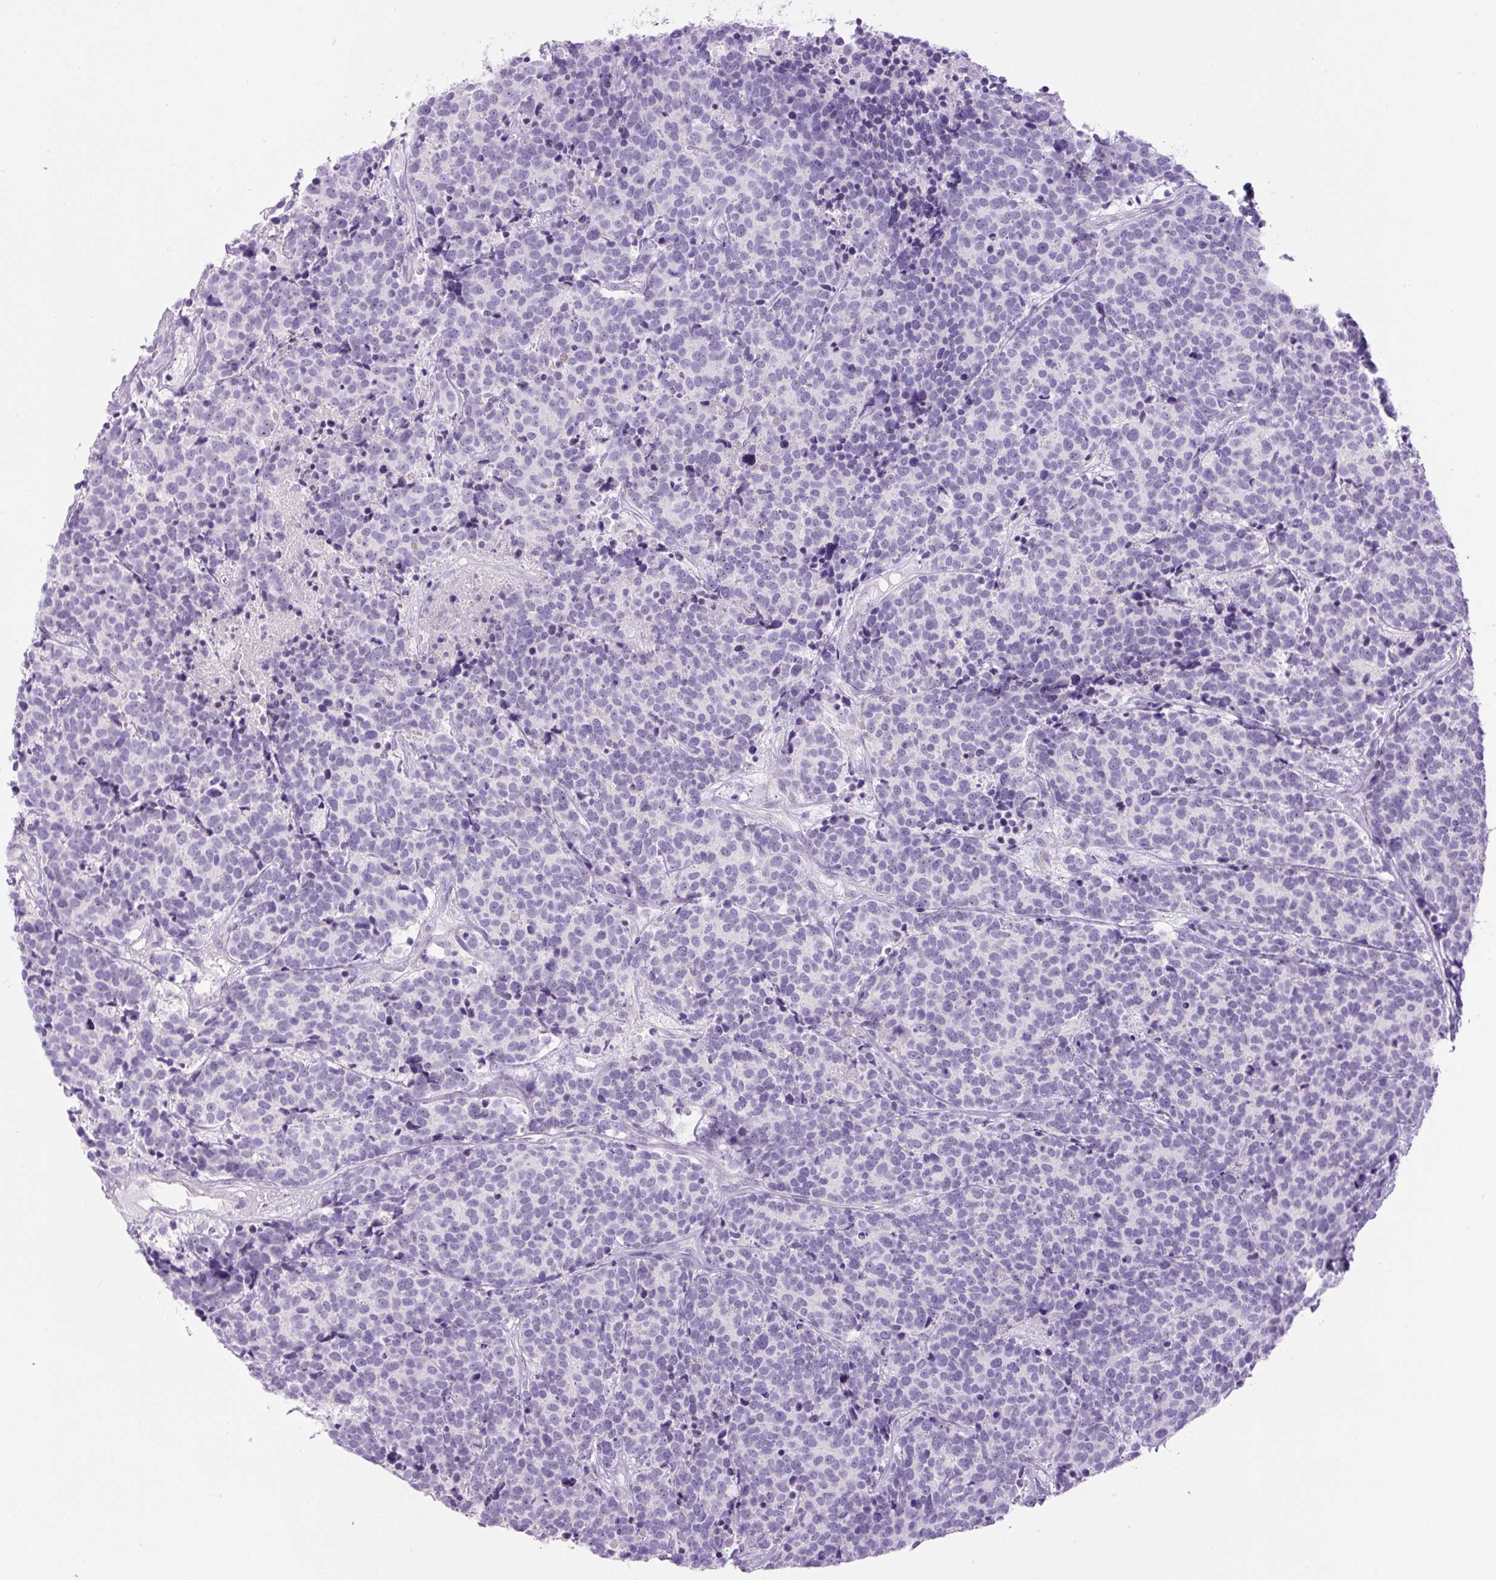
{"staining": {"intensity": "negative", "quantity": "none", "location": "none"}, "tissue": "carcinoid", "cell_type": "Tumor cells", "image_type": "cancer", "snomed": [{"axis": "morphology", "description": "Carcinoid, malignant, NOS"}, {"axis": "topography", "description": "Skin"}], "caption": "Immunohistochemical staining of carcinoid (malignant) shows no significant staining in tumor cells.", "gene": "TMEM151B", "patient": {"sex": "female", "age": 79}}